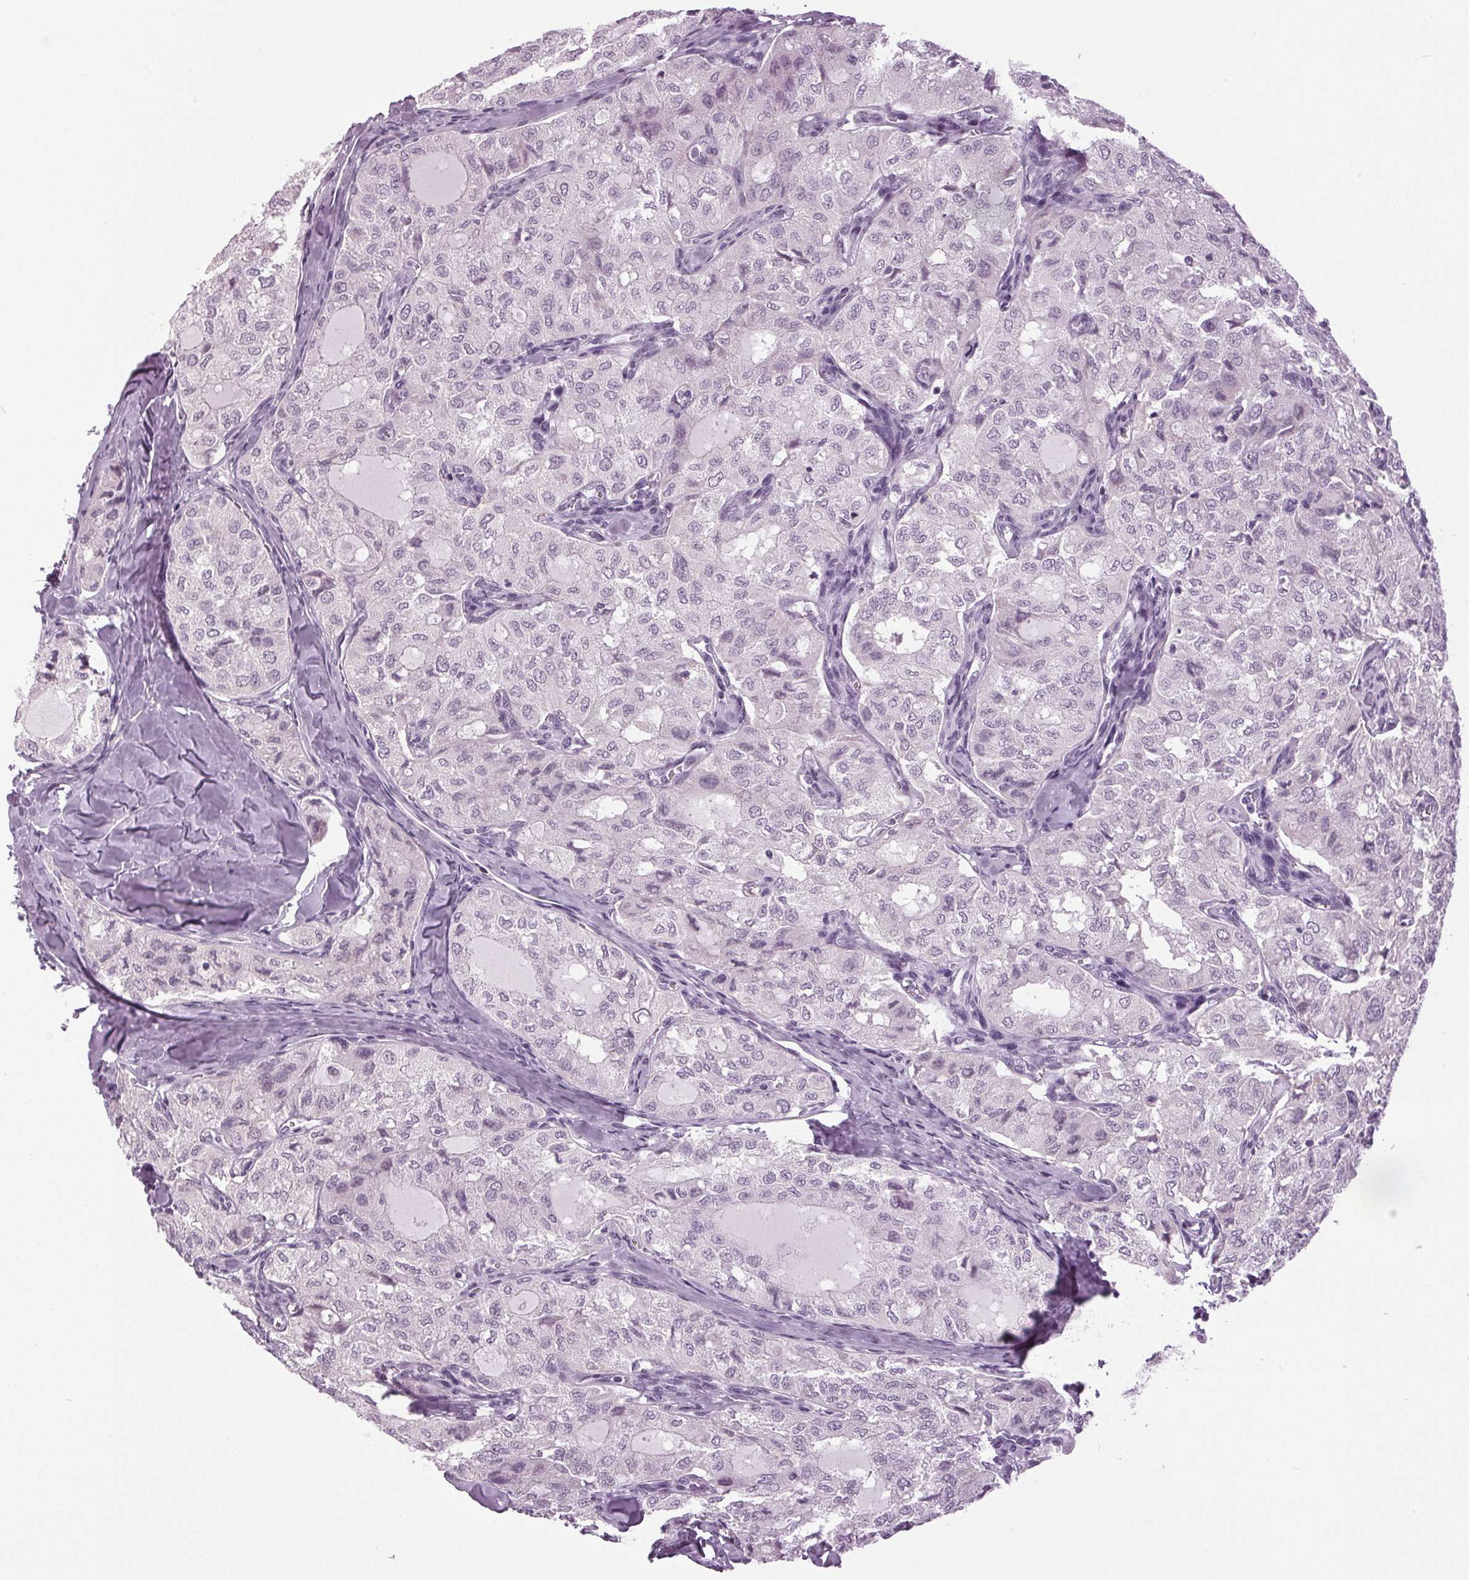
{"staining": {"intensity": "negative", "quantity": "none", "location": "none"}, "tissue": "thyroid cancer", "cell_type": "Tumor cells", "image_type": "cancer", "snomed": [{"axis": "morphology", "description": "Follicular adenoma carcinoma, NOS"}, {"axis": "topography", "description": "Thyroid gland"}], "caption": "Protein analysis of thyroid follicular adenoma carcinoma reveals no significant positivity in tumor cells. The staining is performed using DAB brown chromogen with nuclei counter-stained in using hematoxylin.", "gene": "DNAH12", "patient": {"sex": "male", "age": 75}}